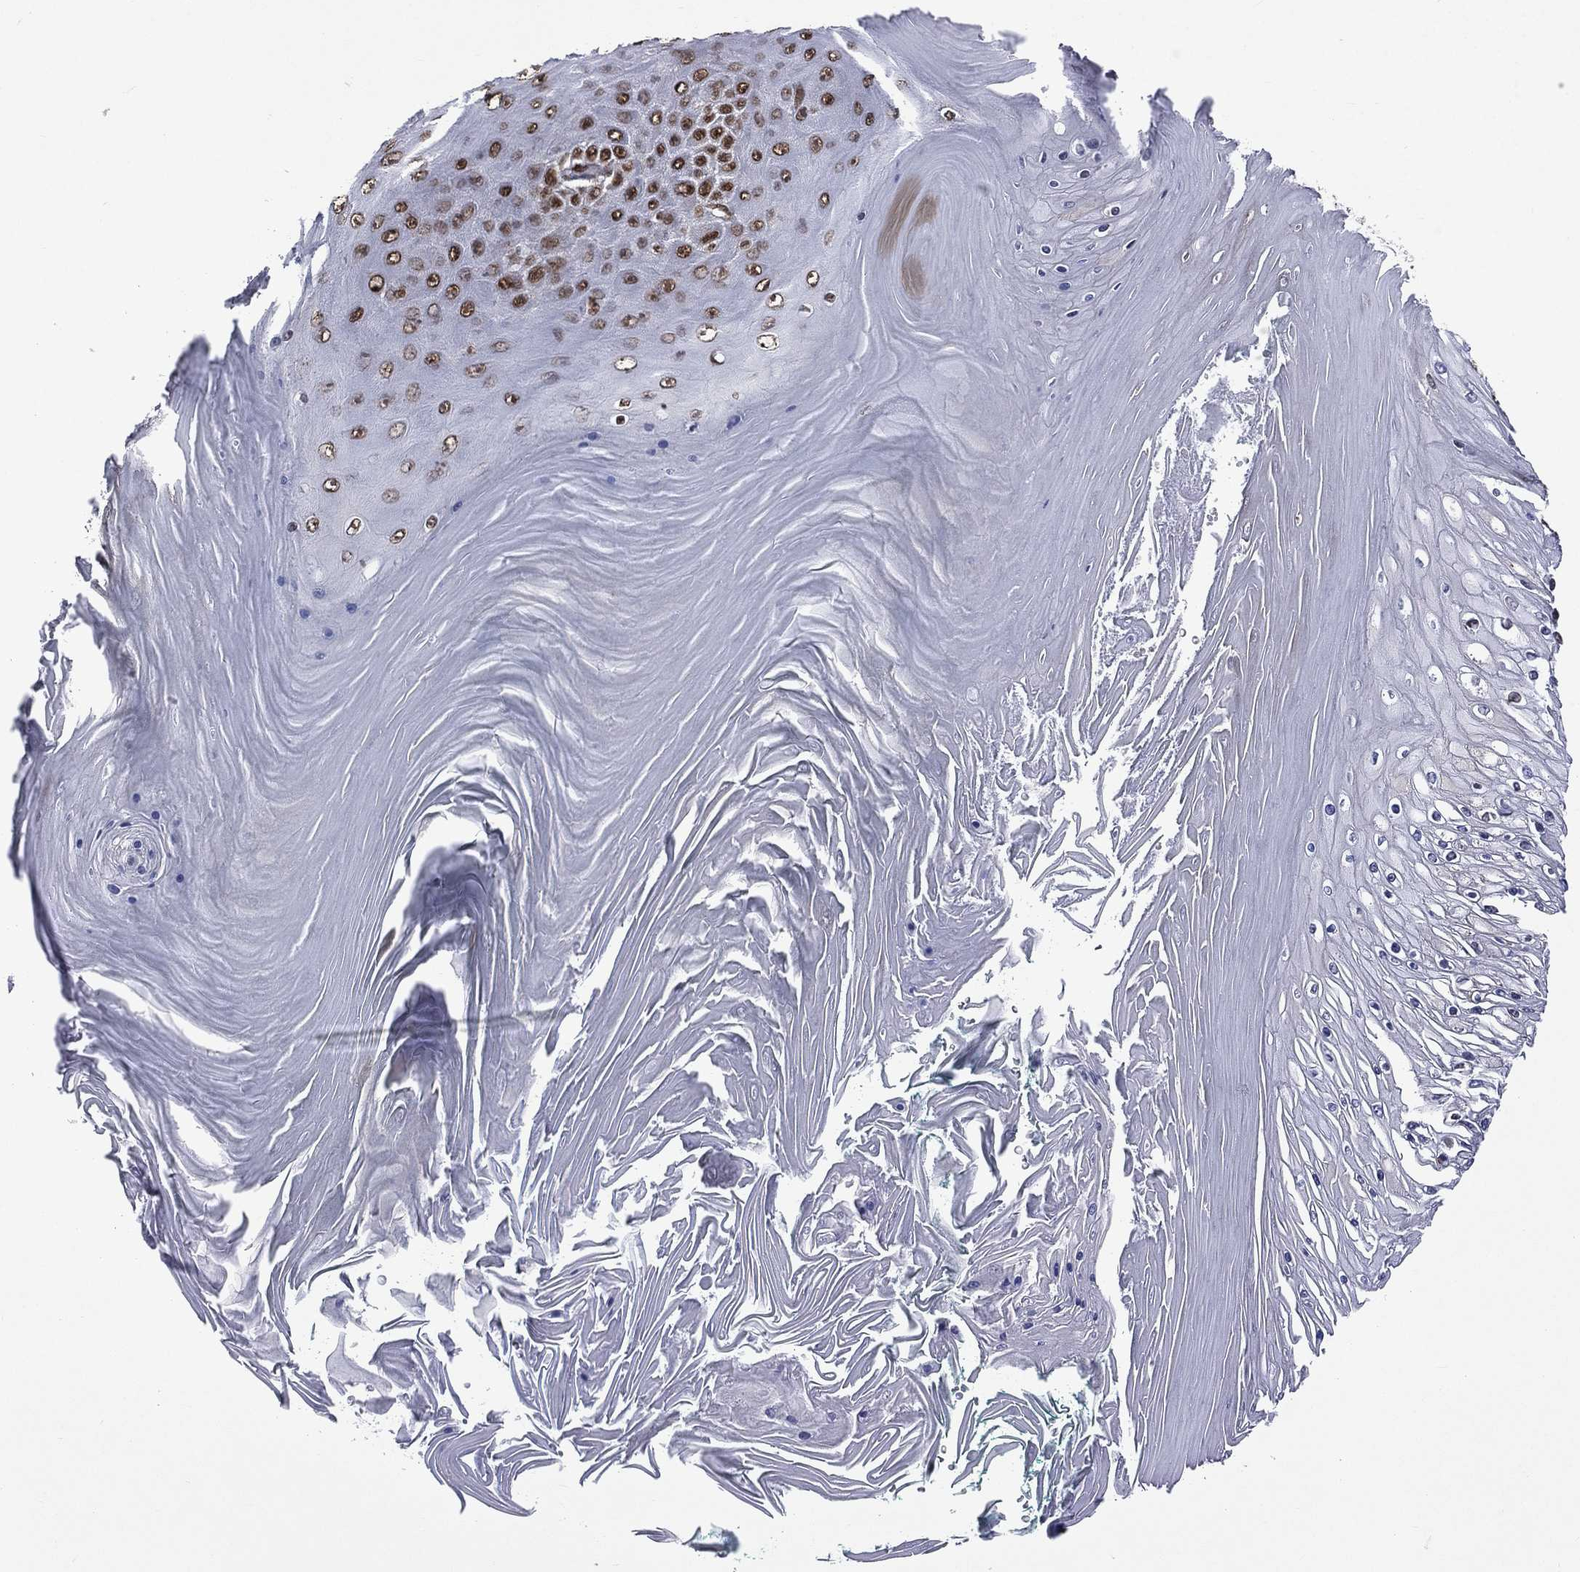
{"staining": {"intensity": "strong", "quantity": ">75%", "location": "nuclear"}, "tissue": "skin cancer", "cell_type": "Tumor cells", "image_type": "cancer", "snomed": [{"axis": "morphology", "description": "Squamous cell carcinoma, NOS"}, {"axis": "topography", "description": "Skin"}], "caption": "The photomicrograph shows staining of skin cancer (squamous cell carcinoma), revealing strong nuclear protein expression (brown color) within tumor cells.", "gene": "C5orf24", "patient": {"sex": "male", "age": 62}}